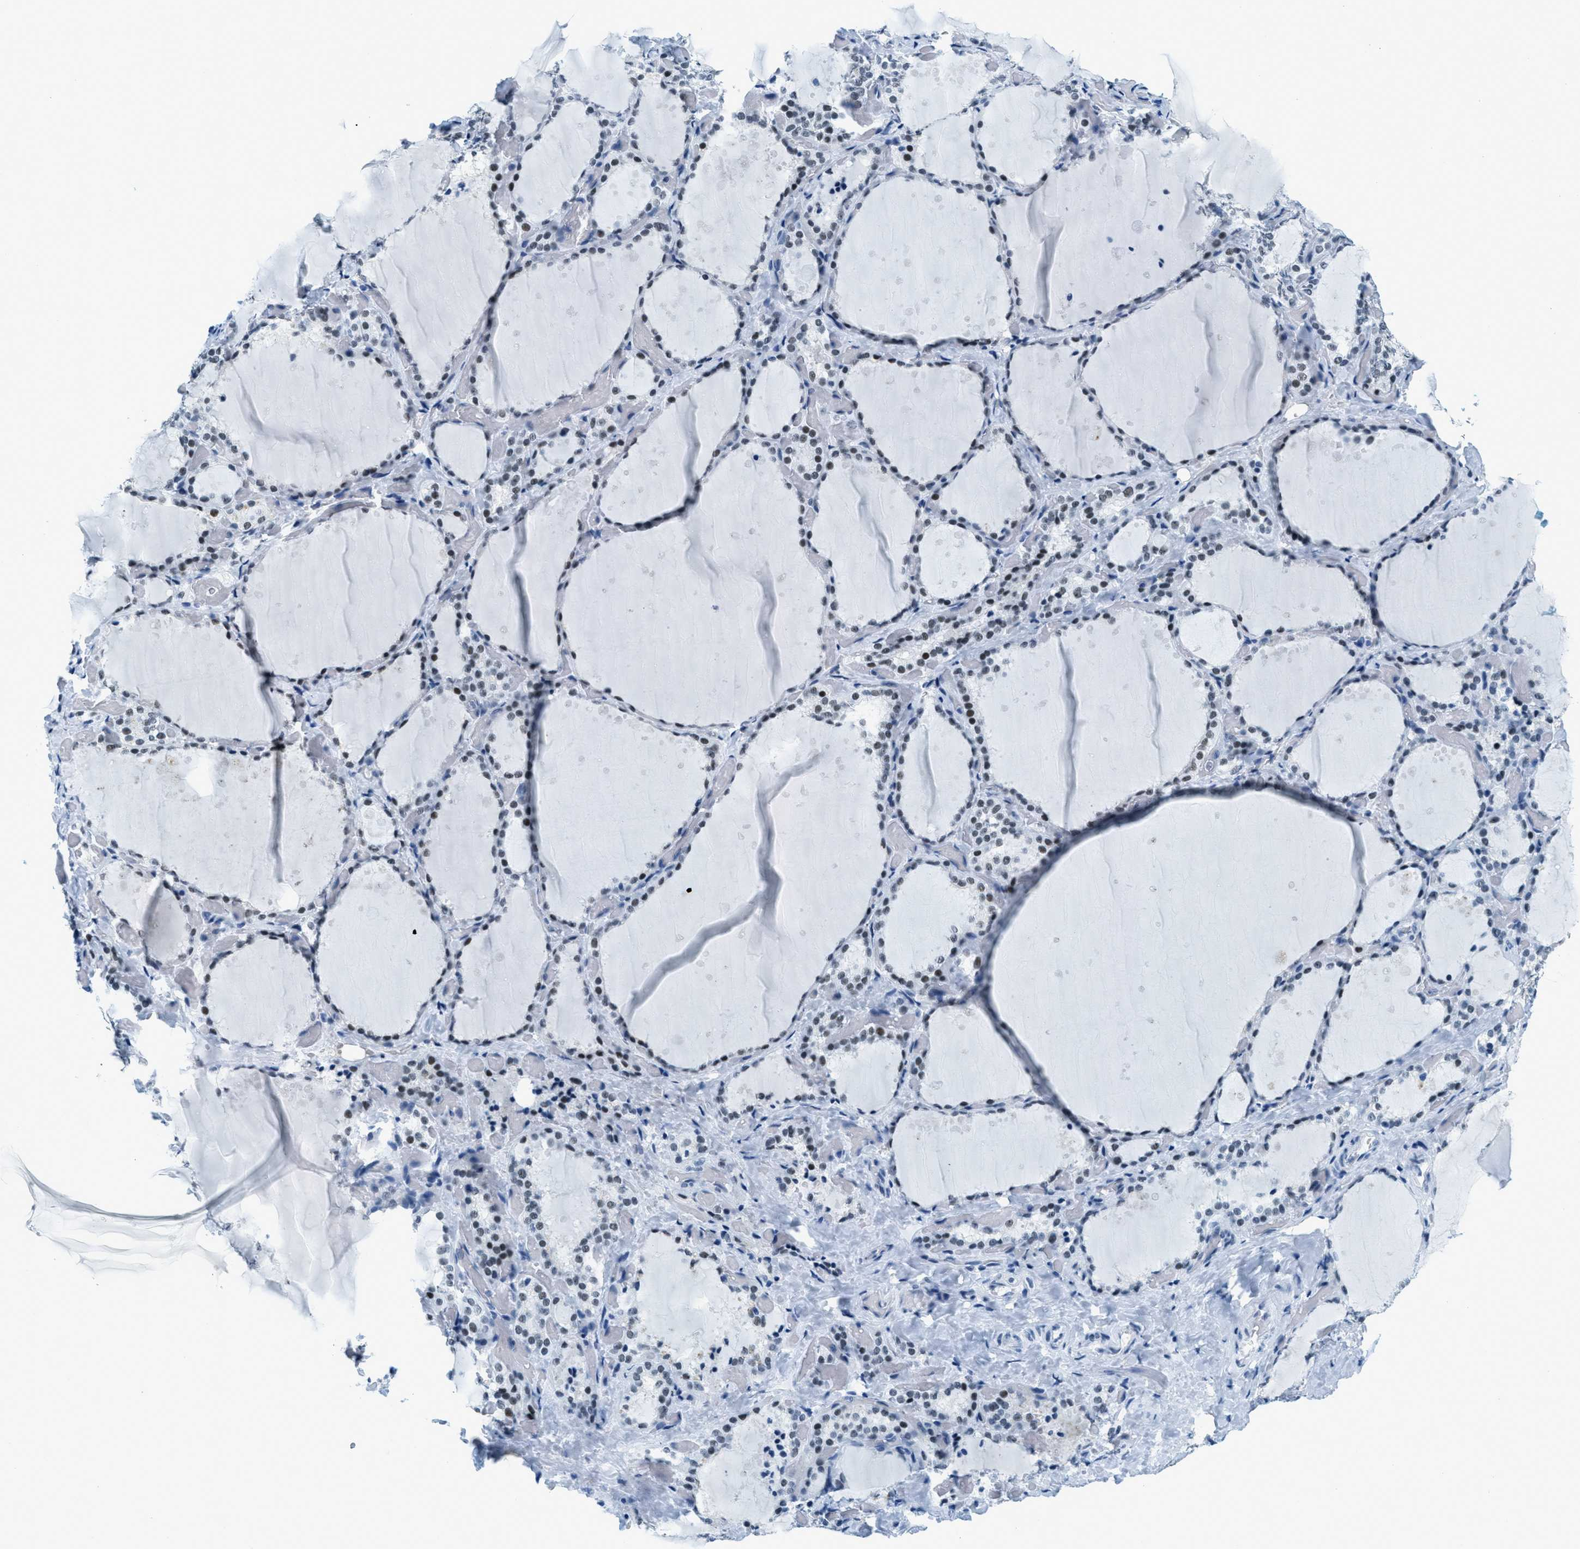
{"staining": {"intensity": "moderate", "quantity": "25%-75%", "location": "nuclear"}, "tissue": "thyroid gland", "cell_type": "Glandular cells", "image_type": "normal", "snomed": [{"axis": "morphology", "description": "Normal tissue, NOS"}, {"axis": "topography", "description": "Thyroid gland"}], "caption": "A brown stain shows moderate nuclear positivity of a protein in glandular cells of benign thyroid gland.", "gene": "PLA2G2A", "patient": {"sex": "female", "age": 44}}